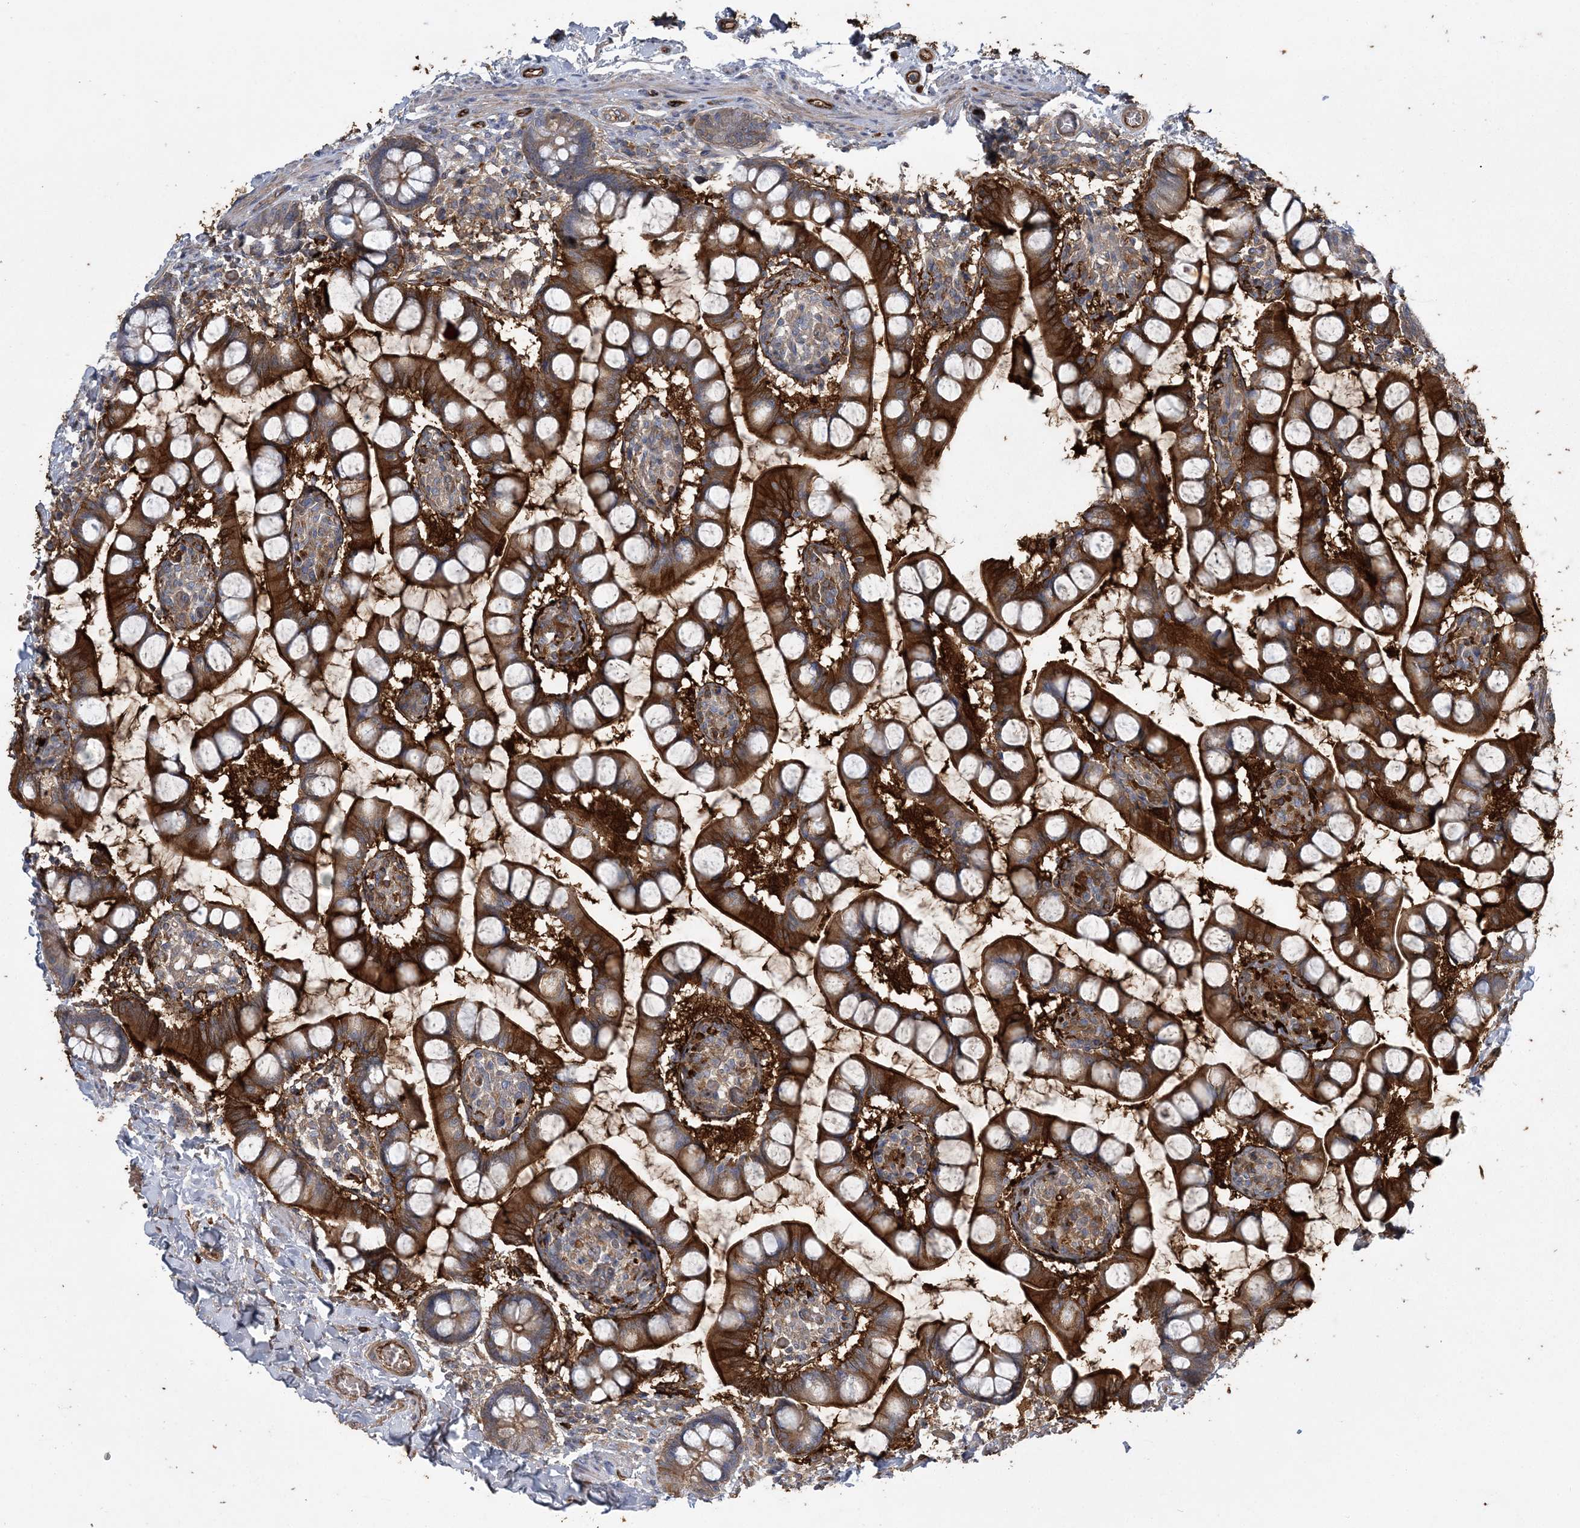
{"staining": {"intensity": "strong", "quantity": ">75%", "location": "cytoplasmic/membranous"}, "tissue": "small intestine", "cell_type": "Glandular cells", "image_type": "normal", "snomed": [{"axis": "morphology", "description": "Normal tissue, NOS"}, {"axis": "topography", "description": "Small intestine"}], "caption": "Immunohistochemical staining of unremarkable small intestine reveals strong cytoplasmic/membranous protein expression in about >75% of glandular cells.", "gene": "CALN1", "patient": {"sex": "male", "age": 52}}